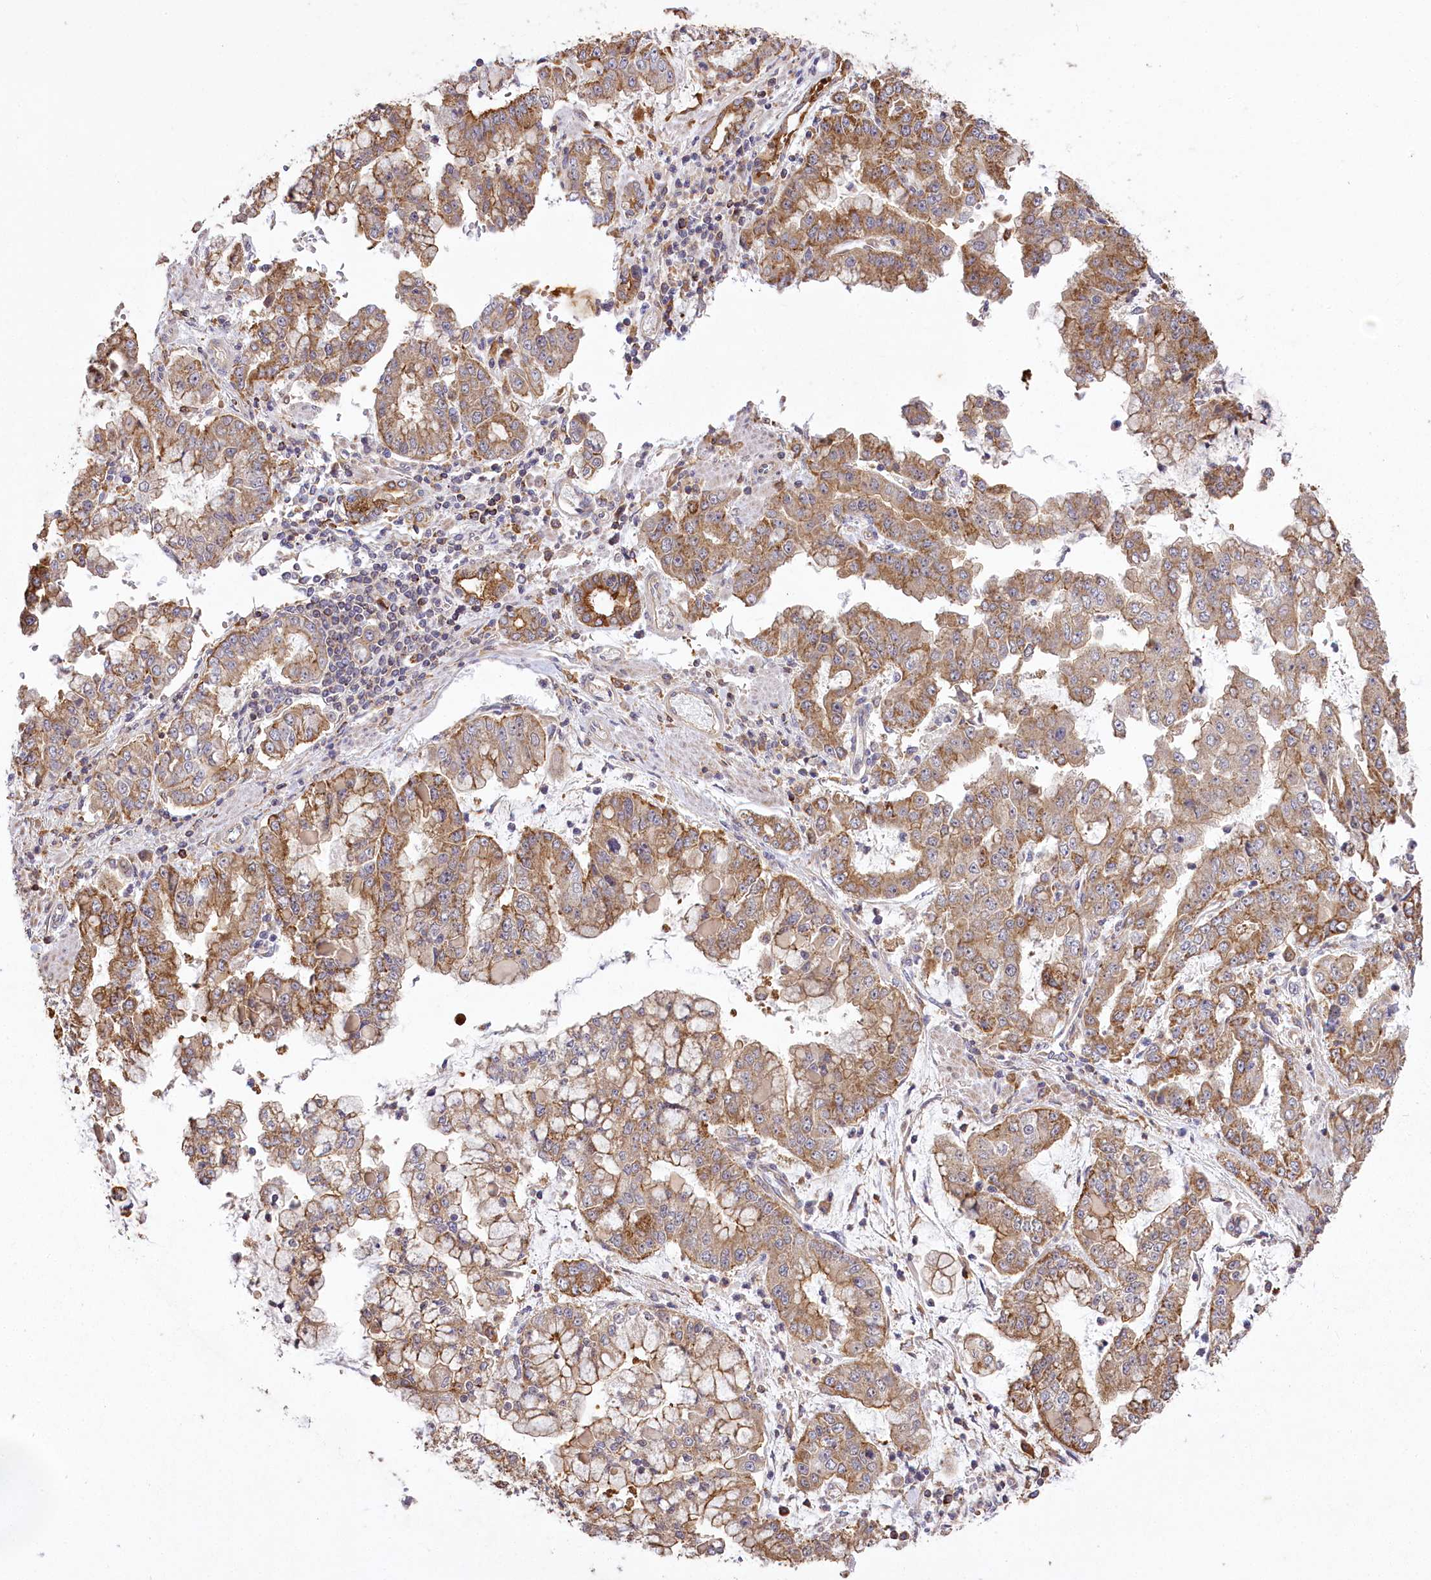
{"staining": {"intensity": "moderate", "quantity": ">75%", "location": "cytoplasmic/membranous"}, "tissue": "stomach cancer", "cell_type": "Tumor cells", "image_type": "cancer", "snomed": [{"axis": "morphology", "description": "Adenocarcinoma, NOS"}, {"axis": "topography", "description": "Stomach"}], "caption": "This micrograph shows stomach cancer stained with immunohistochemistry (IHC) to label a protein in brown. The cytoplasmic/membranous of tumor cells show moderate positivity for the protein. Nuclei are counter-stained blue.", "gene": "CARD19", "patient": {"sex": "male", "age": 76}}